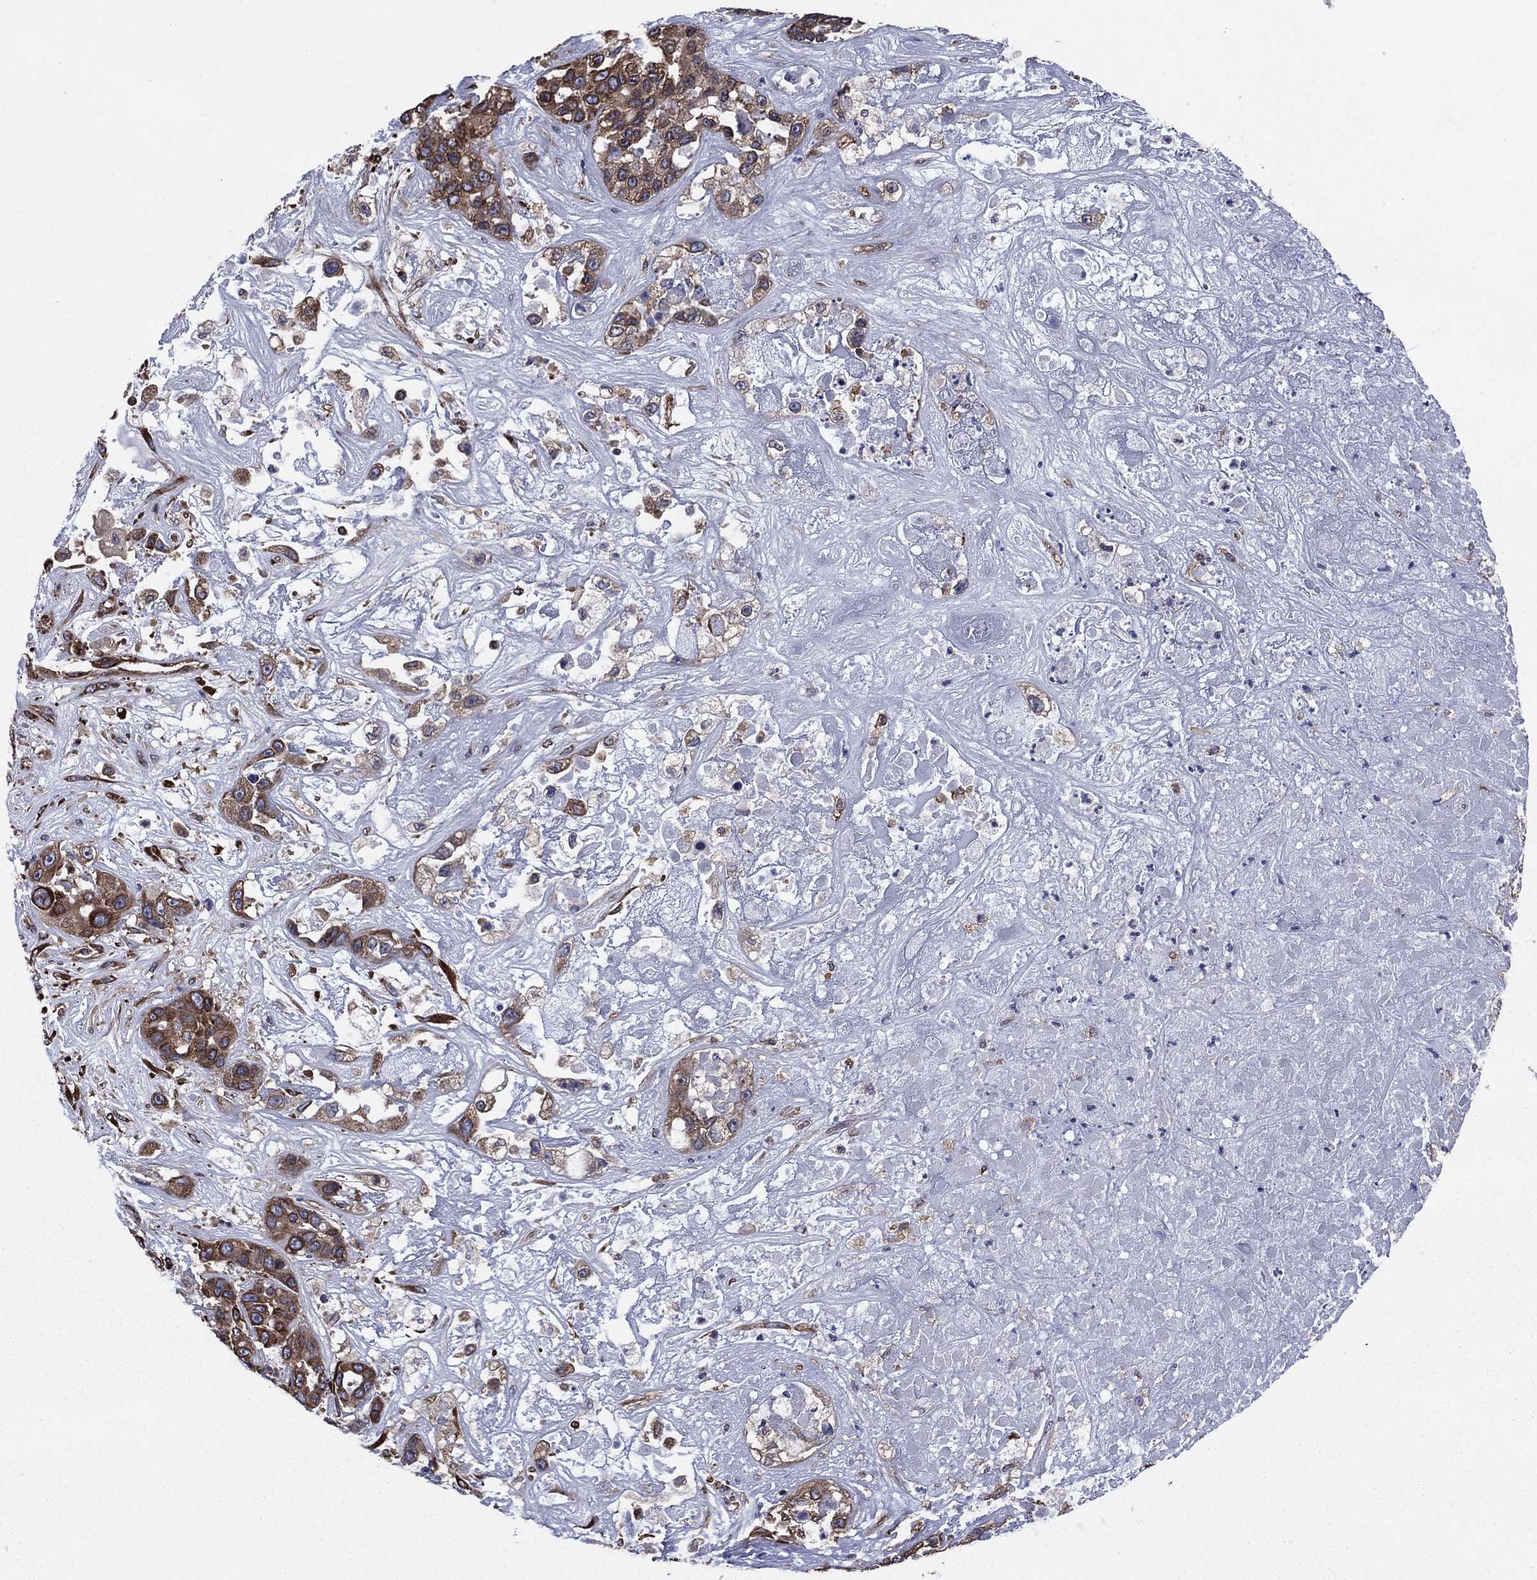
{"staining": {"intensity": "strong", "quantity": ">75%", "location": "cytoplasmic/membranous"}, "tissue": "liver cancer", "cell_type": "Tumor cells", "image_type": "cancer", "snomed": [{"axis": "morphology", "description": "Cholangiocarcinoma"}, {"axis": "topography", "description": "Liver"}], "caption": "Immunohistochemical staining of human liver cancer (cholangiocarcinoma) shows high levels of strong cytoplasmic/membranous protein expression in about >75% of tumor cells. The protein is shown in brown color, while the nuclei are stained blue.", "gene": "YBX1", "patient": {"sex": "female", "age": 52}}